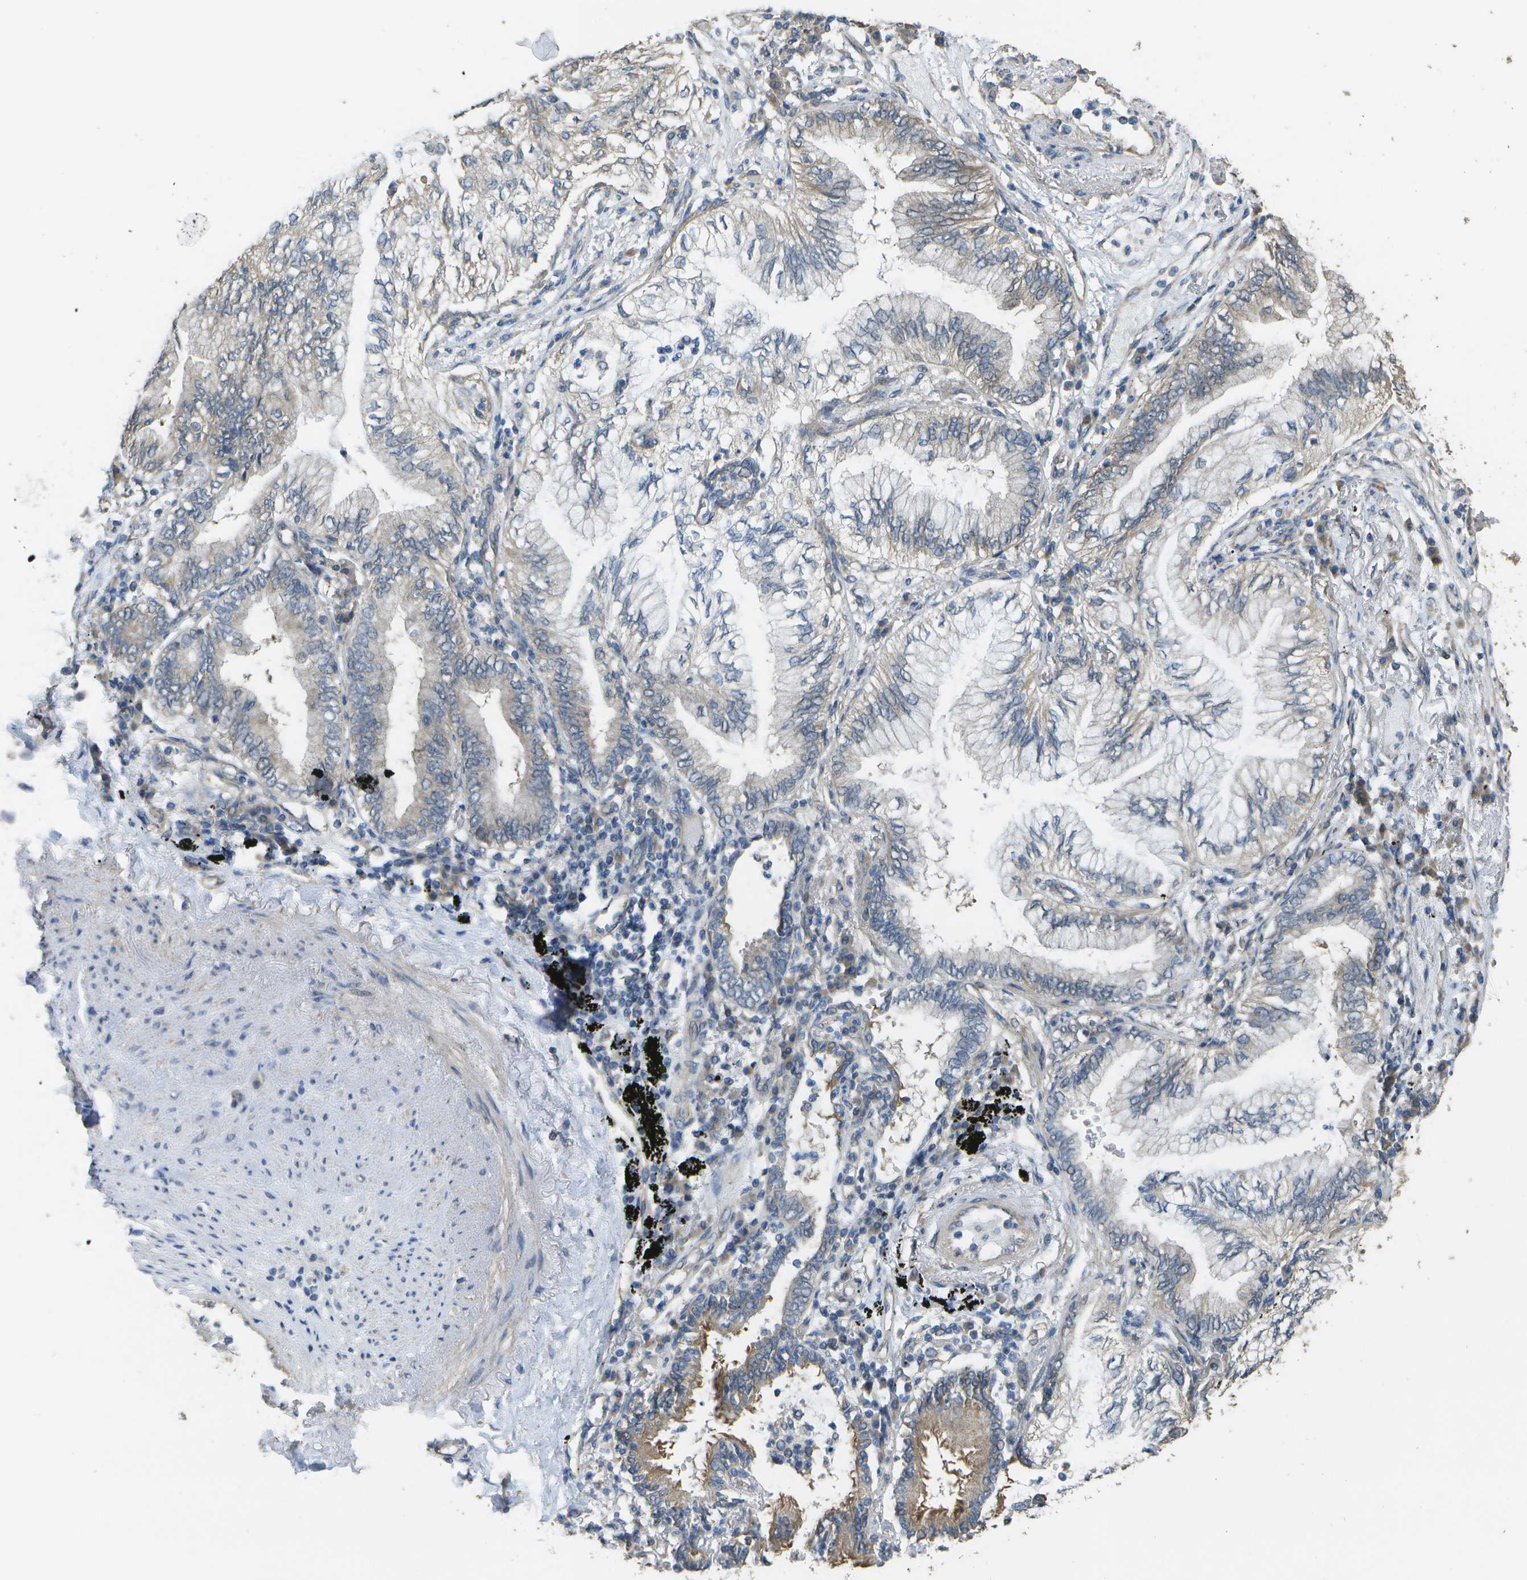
{"staining": {"intensity": "weak", "quantity": "<25%", "location": "cytoplasmic/membranous"}, "tissue": "lung cancer", "cell_type": "Tumor cells", "image_type": "cancer", "snomed": [{"axis": "morphology", "description": "Normal tissue, NOS"}, {"axis": "morphology", "description": "Adenocarcinoma, NOS"}, {"axis": "topography", "description": "Bronchus"}, {"axis": "topography", "description": "Lung"}], "caption": "Tumor cells are negative for brown protein staining in lung adenocarcinoma.", "gene": "CLNS1A", "patient": {"sex": "female", "age": 70}}